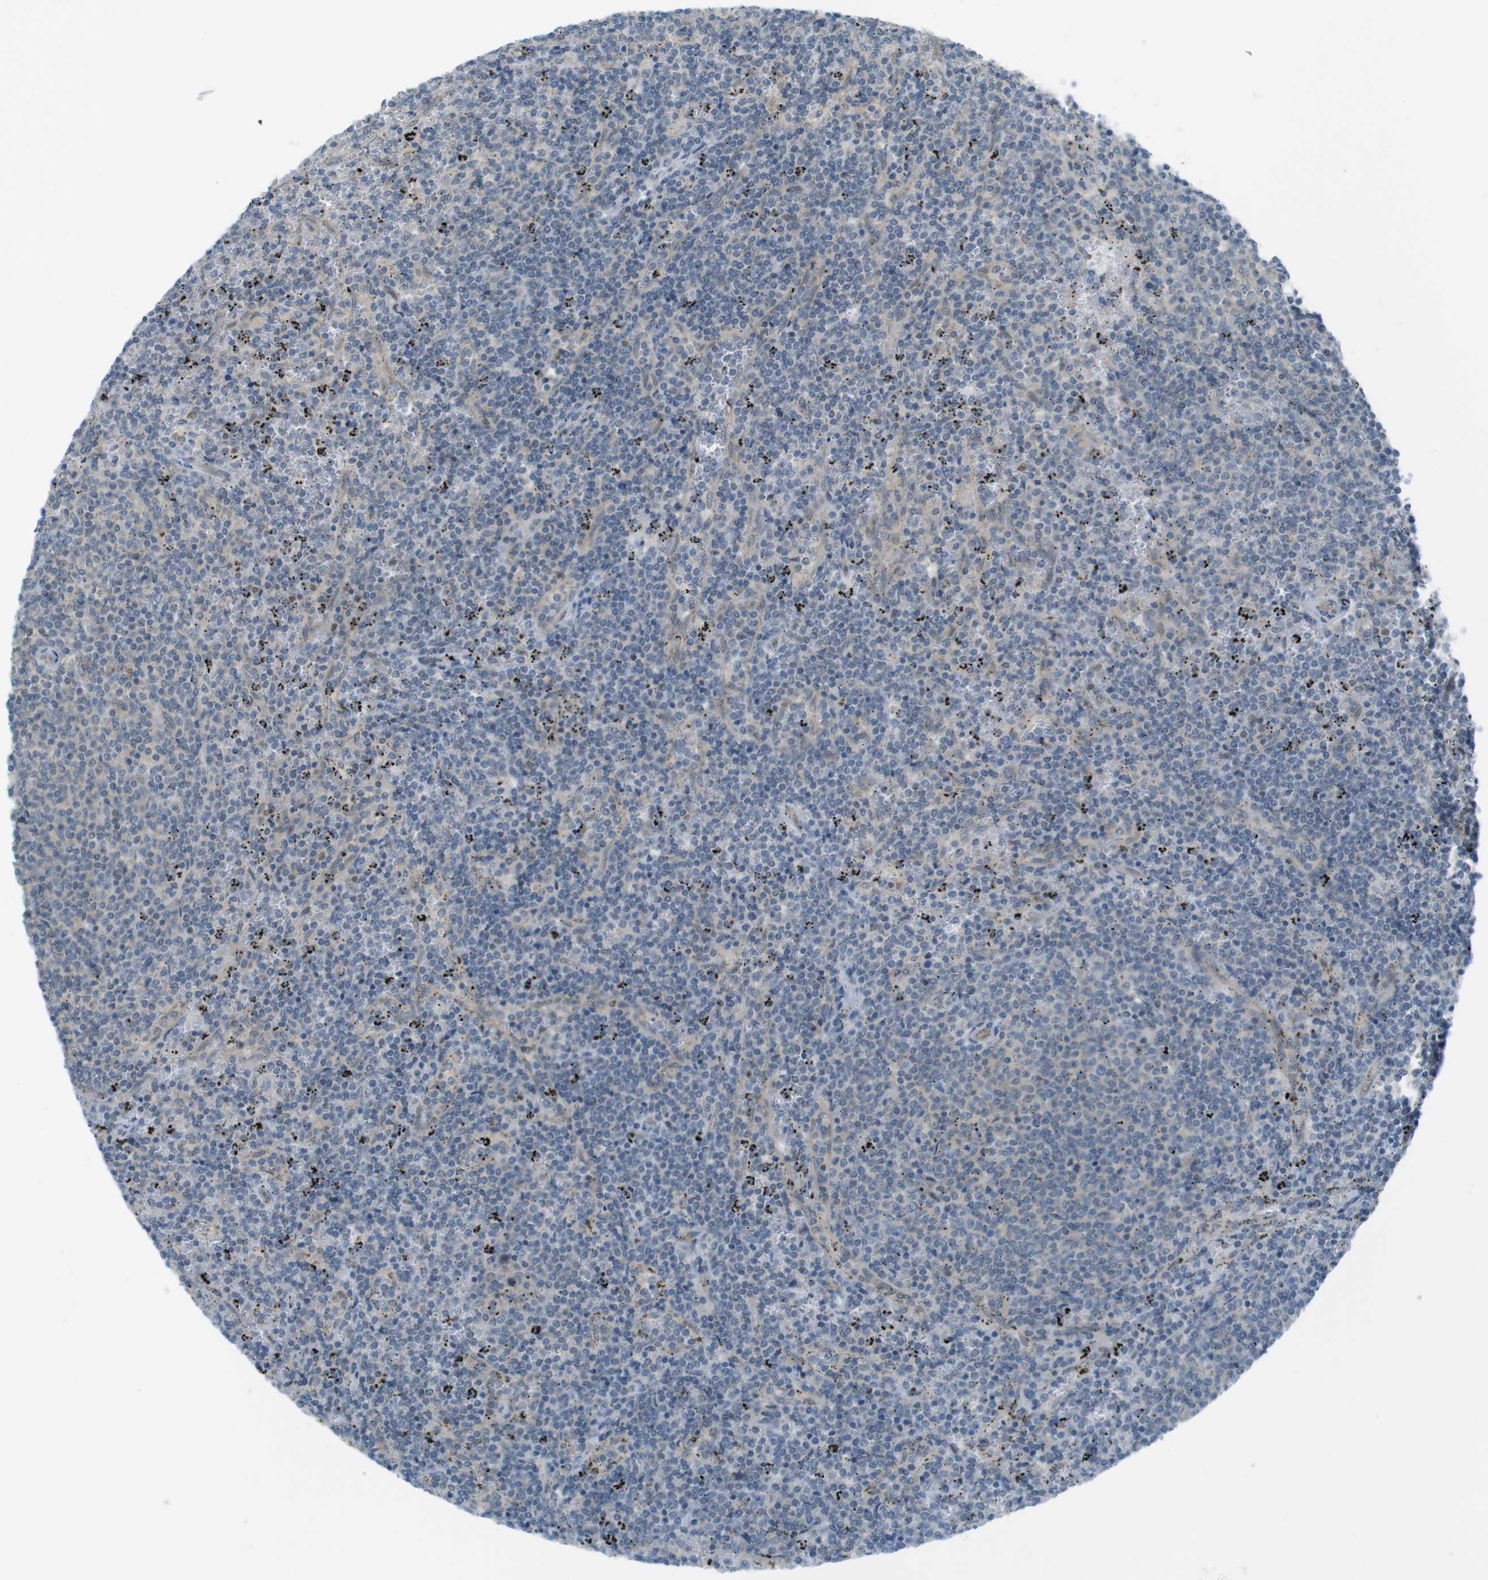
{"staining": {"intensity": "negative", "quantity": "none", "location": "none"}, "tissue": "lymphoma", "cell_type": "Tumor cells", "image_type": "cancer", "snomed": [{"axis": "morphology", "description": "Malignant lymphoma, non-Hodgkin's type, Low grade"}, {"axis": "topography", "description": "Spleen"}], "caption": "High power microscopy micrograph of an immunohistochemistry (IHC) image of lymphoma, revealing no significant expression in tumor cells. (DAB (3,3'-diaminobenzidine) immunohistochemistry, high magnification).", "gene": "ZDHHC20", "patient": {"sex": "female", "age": 50}}